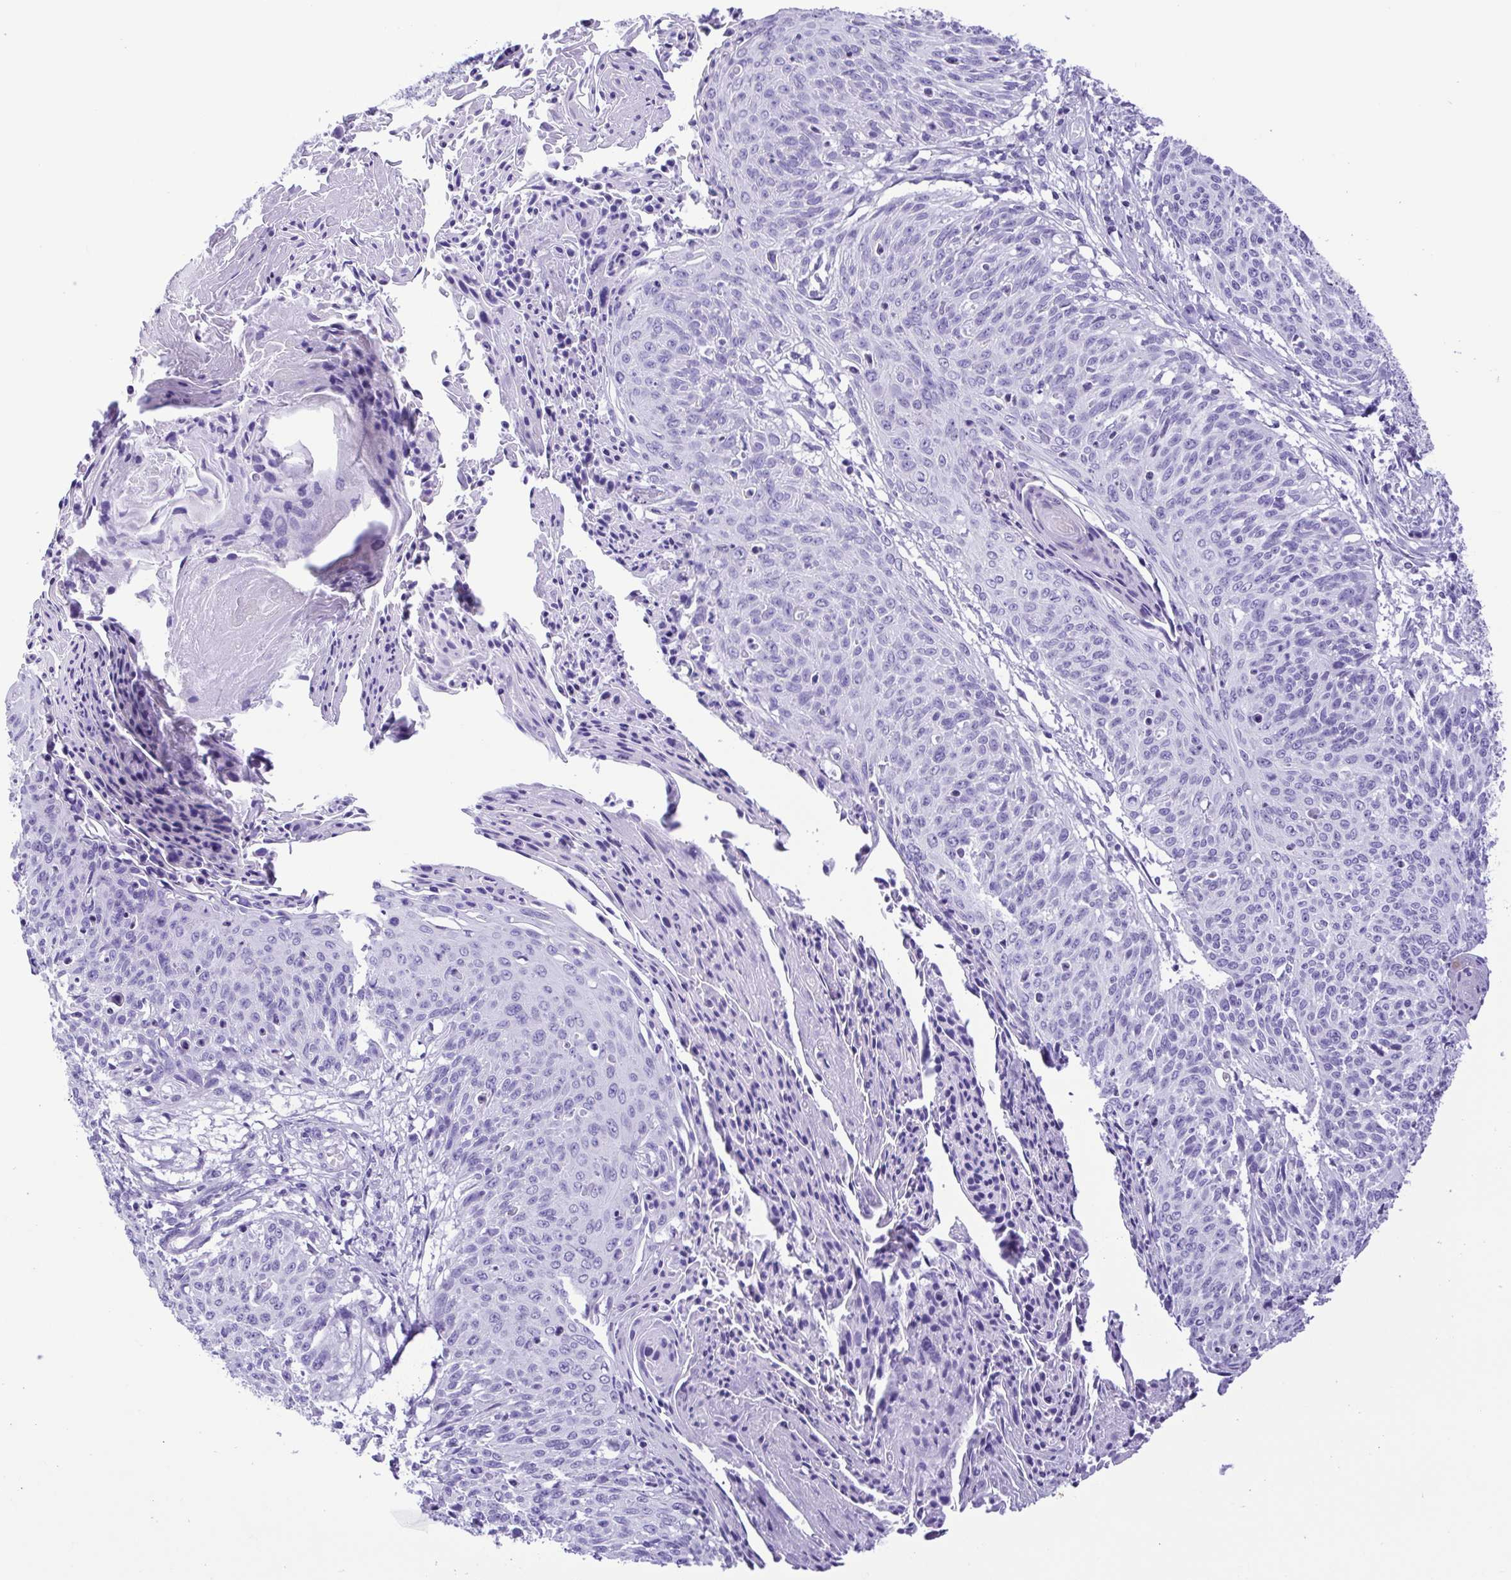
{"staining": {"intensity": "negative", "quantity": "none", "location": "none"}, "tissue": "cervical cancer", "cell_type": "Tumor cells", "image_type": "cancer", "snomed": [{"axis": "morphology", "description": "Squamous cell carcinoma, NOS"}, {"axis": "topography", "description": "Cervix"}], "caption": "Histopathology image shows no significant protein staining in tumor cells of cervical cancer. (Stains: DAB (3,3'-diaminobenzidine) immunohistochemistry (IHC) with hematoxylin counter stain, Microscopy: brightfield microscopy at high magnification).", "gene": "OVGP1", "patient": {"sex": "female", "age": 45}}